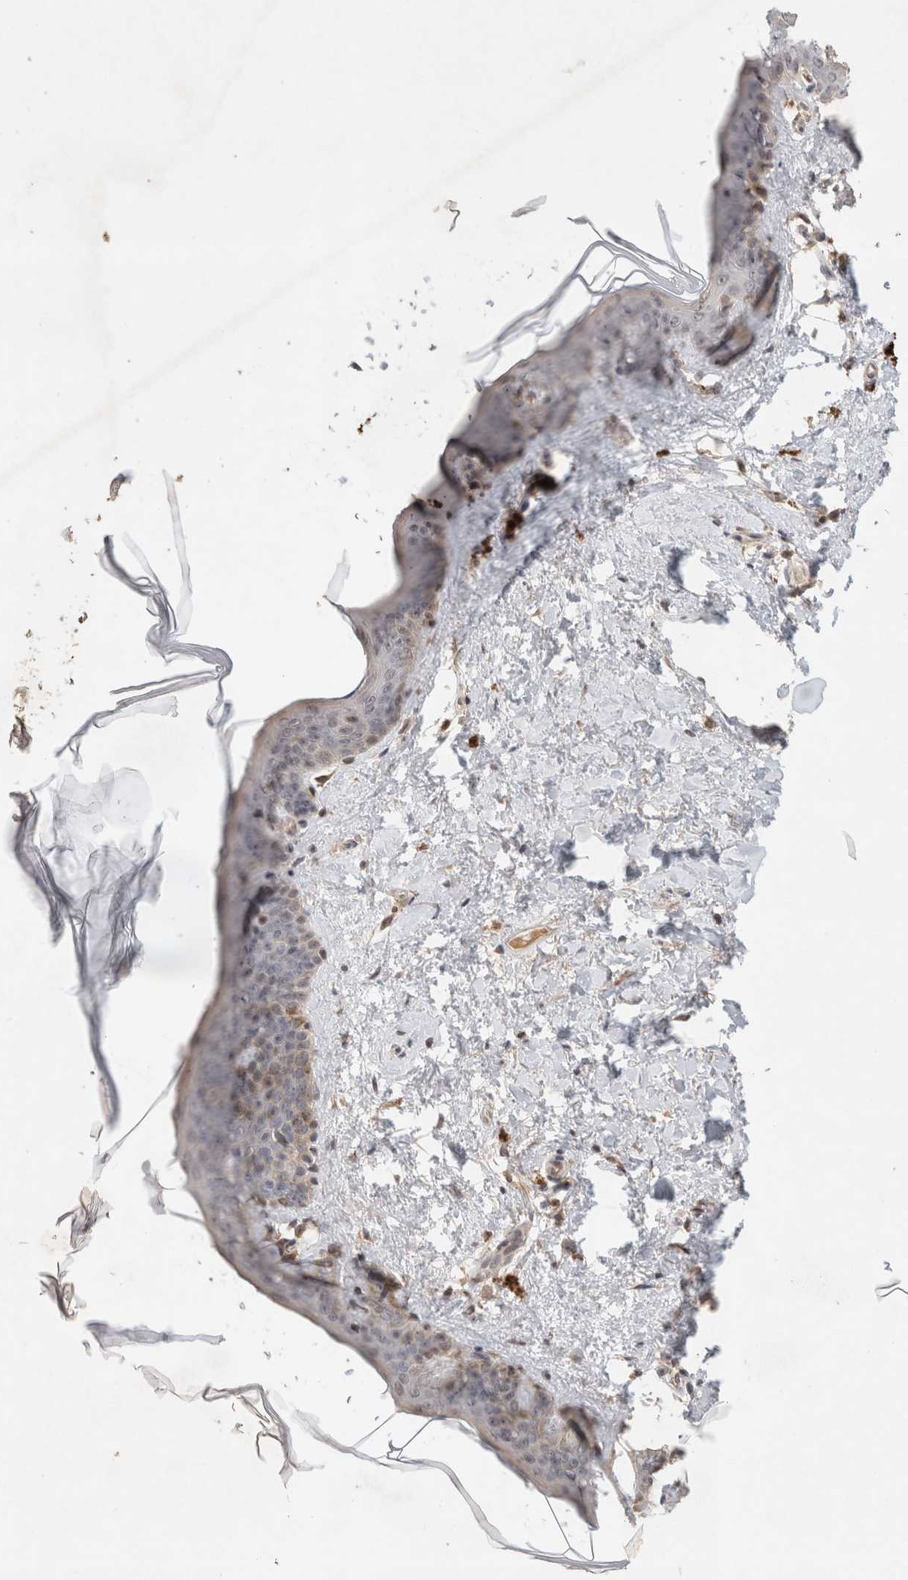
{"staining": {"intensity": "moderate", "quantity": "25%-75%", "location": "cytoplasmic/membranous"}, "tissue": "skin", "cell_type": "Fibroblasts", "image_type": "normal", "snomed": [{"axis": "morphology", "description": "Normal tissue, NOS"}, {"axis": "topography", "description": "Skin"}], "caption": "Protein staining of benign skin demonstrates moderate cytoplasmic/membranous positivity in about 25%-75% of fibroblasts. (IHC, brightfield microscopy, high magnification).", "gene": "SYDE2", "patient": {"sex": "female", "age": 46}}